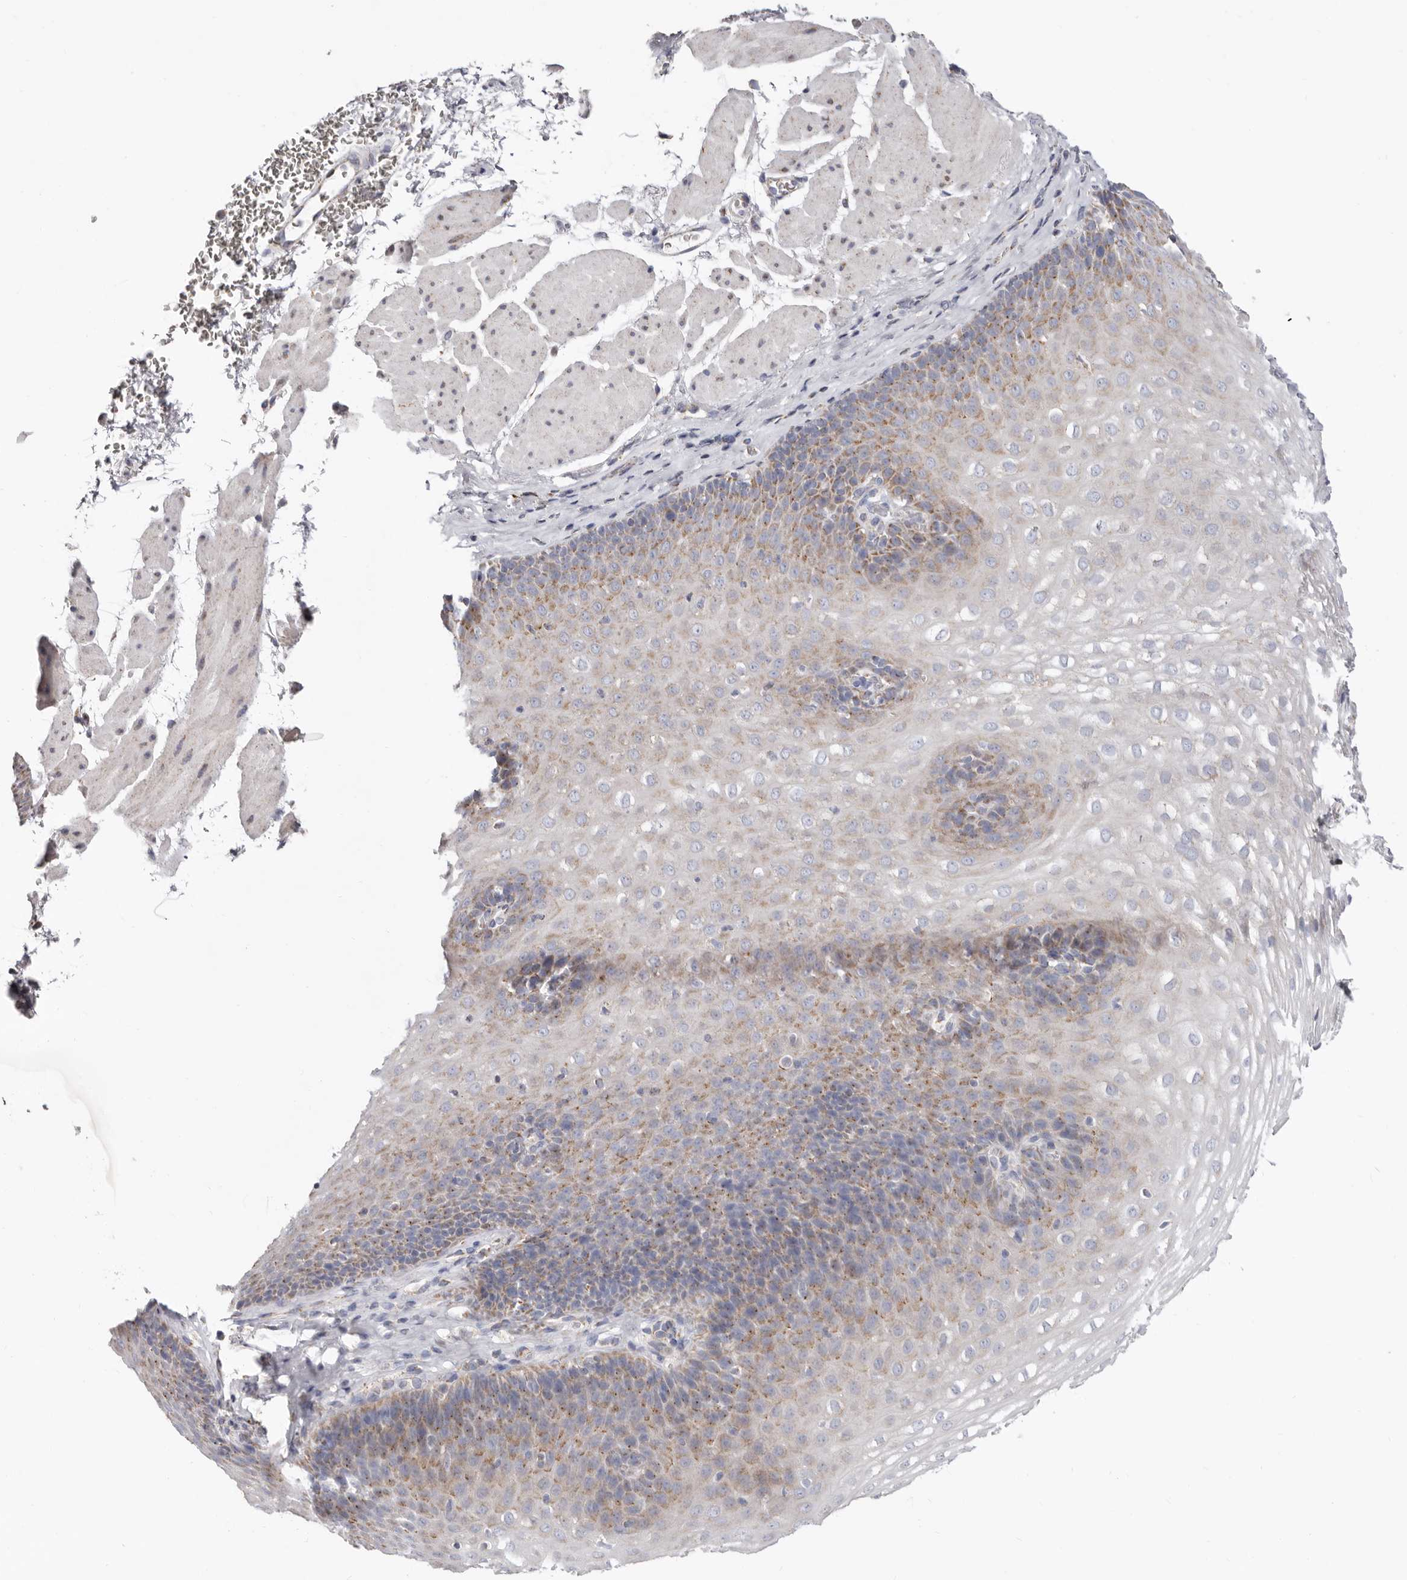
{"staining": {"intensity": "weak", "quantity": "<25%", "location": "cytoplasmic/membranous,nuclear"}, "tissue": "esophagus", "cell_type": "Squamous epithelial cells", "image_type": "normal", "snomed": [{"axis": "morphology", "description": "Normal tissue, NOS"}, {"axis": "topography", "description": "Esophagus"}], "caption": "Histopathology image shows no significant protein staining in squamous epithelial cells of normal esophagus. (Stains: DAB IHC with hematoxylin counter stain, Microscopy: brightfield microscopy at high magnification).", "gene": "RSPO2", "patient": {"sex": "female", "age": 66}}